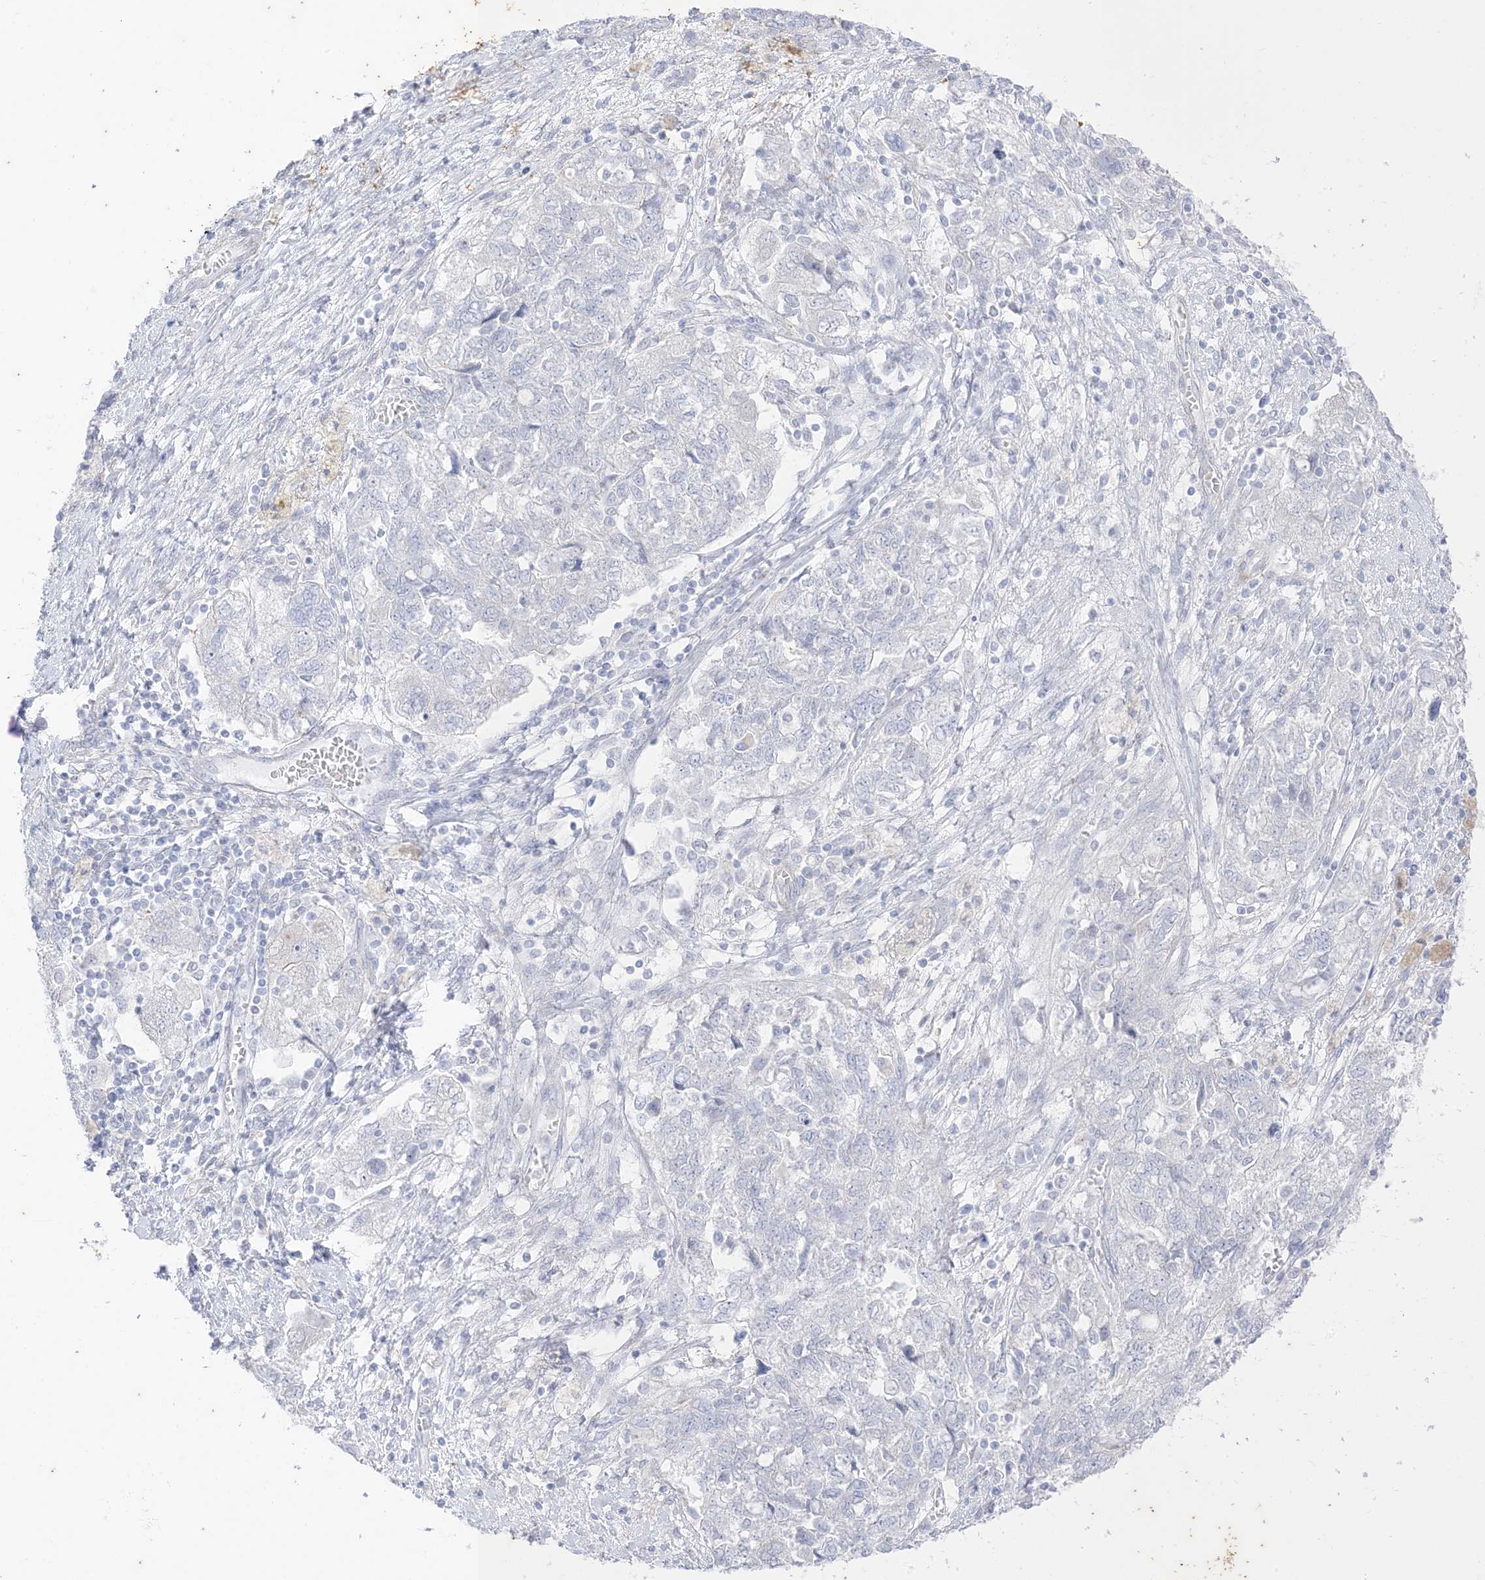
{"staining": {"intensity": "negative", "quantity": "none", "location": "none"}, "tissue": "ovarian cancer", "cell_type": "Tumor cells", "image_type": "cancer", "snomed": [{"axis": "morphology", "description": "Carcinoma, NOS"}, {"axis": "morphology", "description": "Cystadenocarcinoma, serous, NOS"}, {"axis": "topography", "description": "Ovary"}], "caption": "Ovarian serous cystadenocarcinoma was stained to show a protein in brown. There is no significant expression in tumor cells.", "gene": "RAC1", "patient": {"sex": "female", "age": 69}}